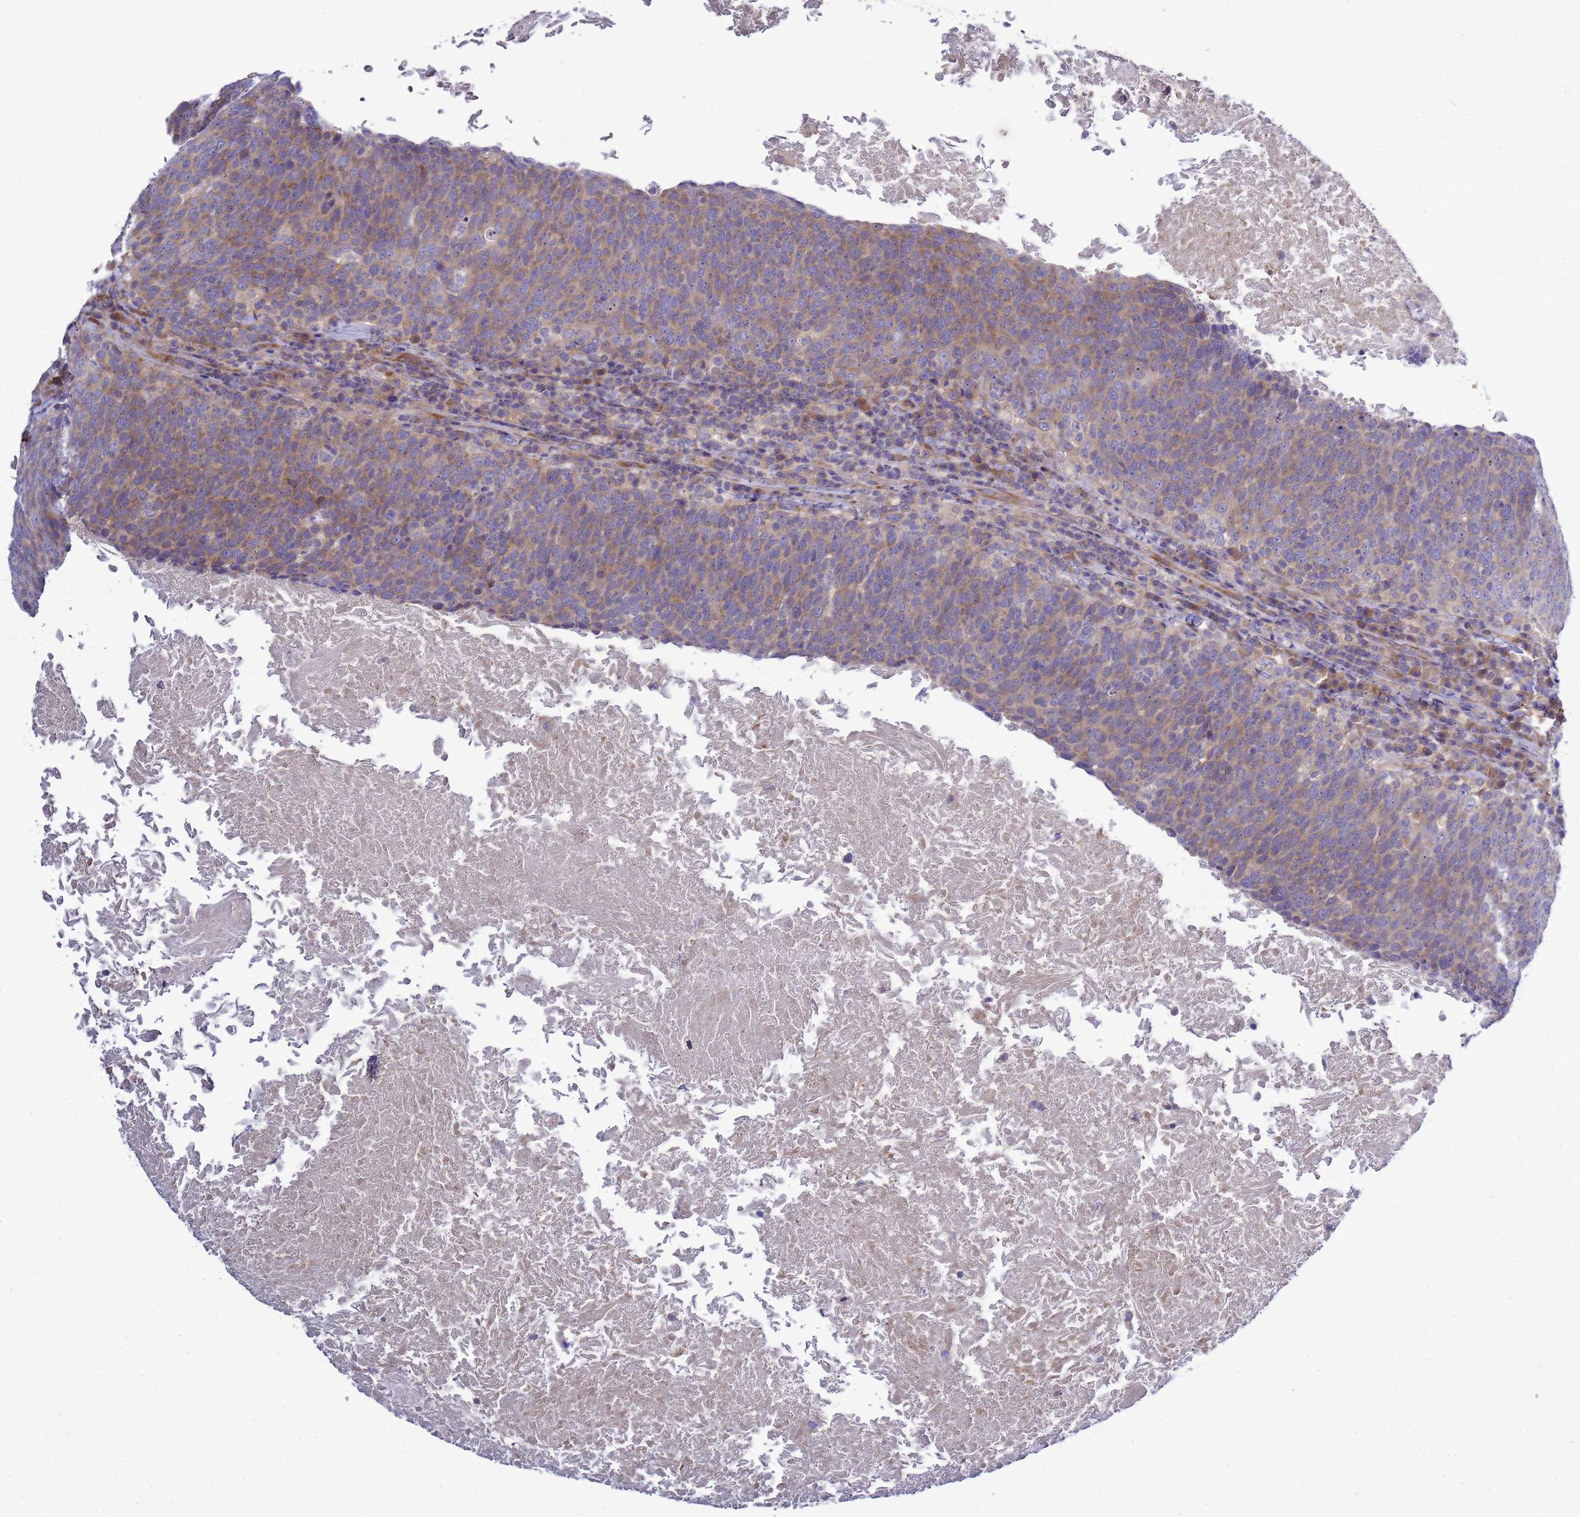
{"staining": {"intensity": "moderate", "quantity": "25%-75%", "location": "cytoplasmic/membranous"}, "tissue": "head and neck cancer", "cell_type": "Tumor cells", "image_type": "cancer", "snomed": [{"axis": "morphology", "description": "Squamous cell carcinoma, NOS"}, {"axis": "morphology", "description": "Squamous cell carcinoma, metastatic, NOS"}, {"axis": "topography", "description": "Lymph node"}, {"axis": "topography", "description": "Head-Neck"}], "caption": "Head and neck cancer was stained to show a protein in brown. There is medium levels of moderate cytoplasmic/membranous positivity in approximately 25%-75% of tumor cells. (Stains: DAB in brown, nuclei in blue, Microscopy: brightfield microscopy at high magnification).", "gene": "MON1B", "patient": {"sex": "male", "age": 62}}